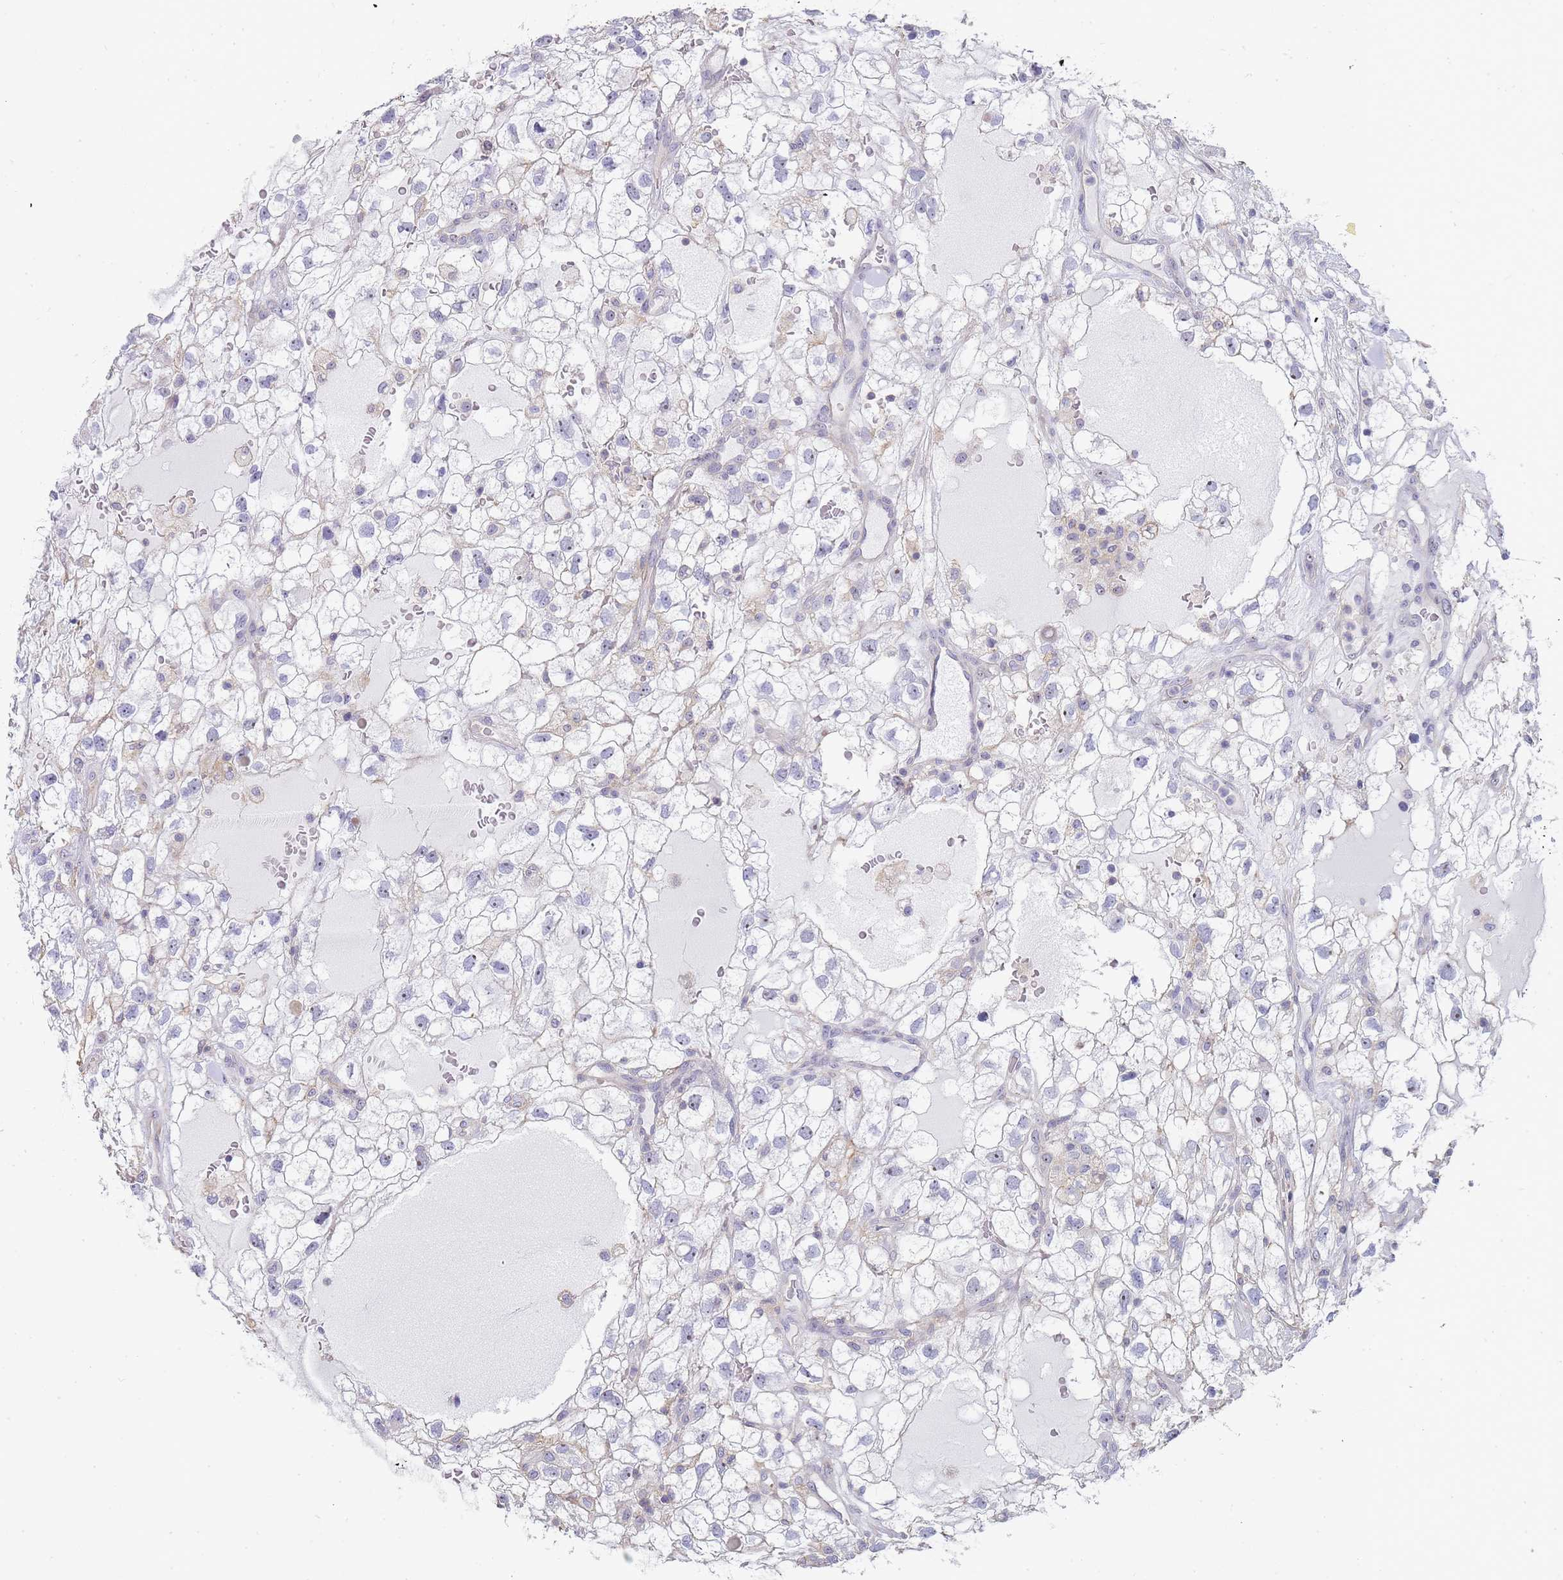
{"staining": {"intensity": "negative", "quantity": "none", "location": "none"}, "tissue": "renal cancer", "cell_type": "Tumor cells", "image_type": "cancer", "snomed": [{"axis": "morphology", "description": "Adenocarcinoma, NOS"}, {"axis": "topography", "description": "Kidney"}], "caption": "This is an immunohistochemistry micrograph of renal cancer. There is no staining in tumor cells.", "gene": "NOP14", "patient": {"sex": "male", "age": 59}}